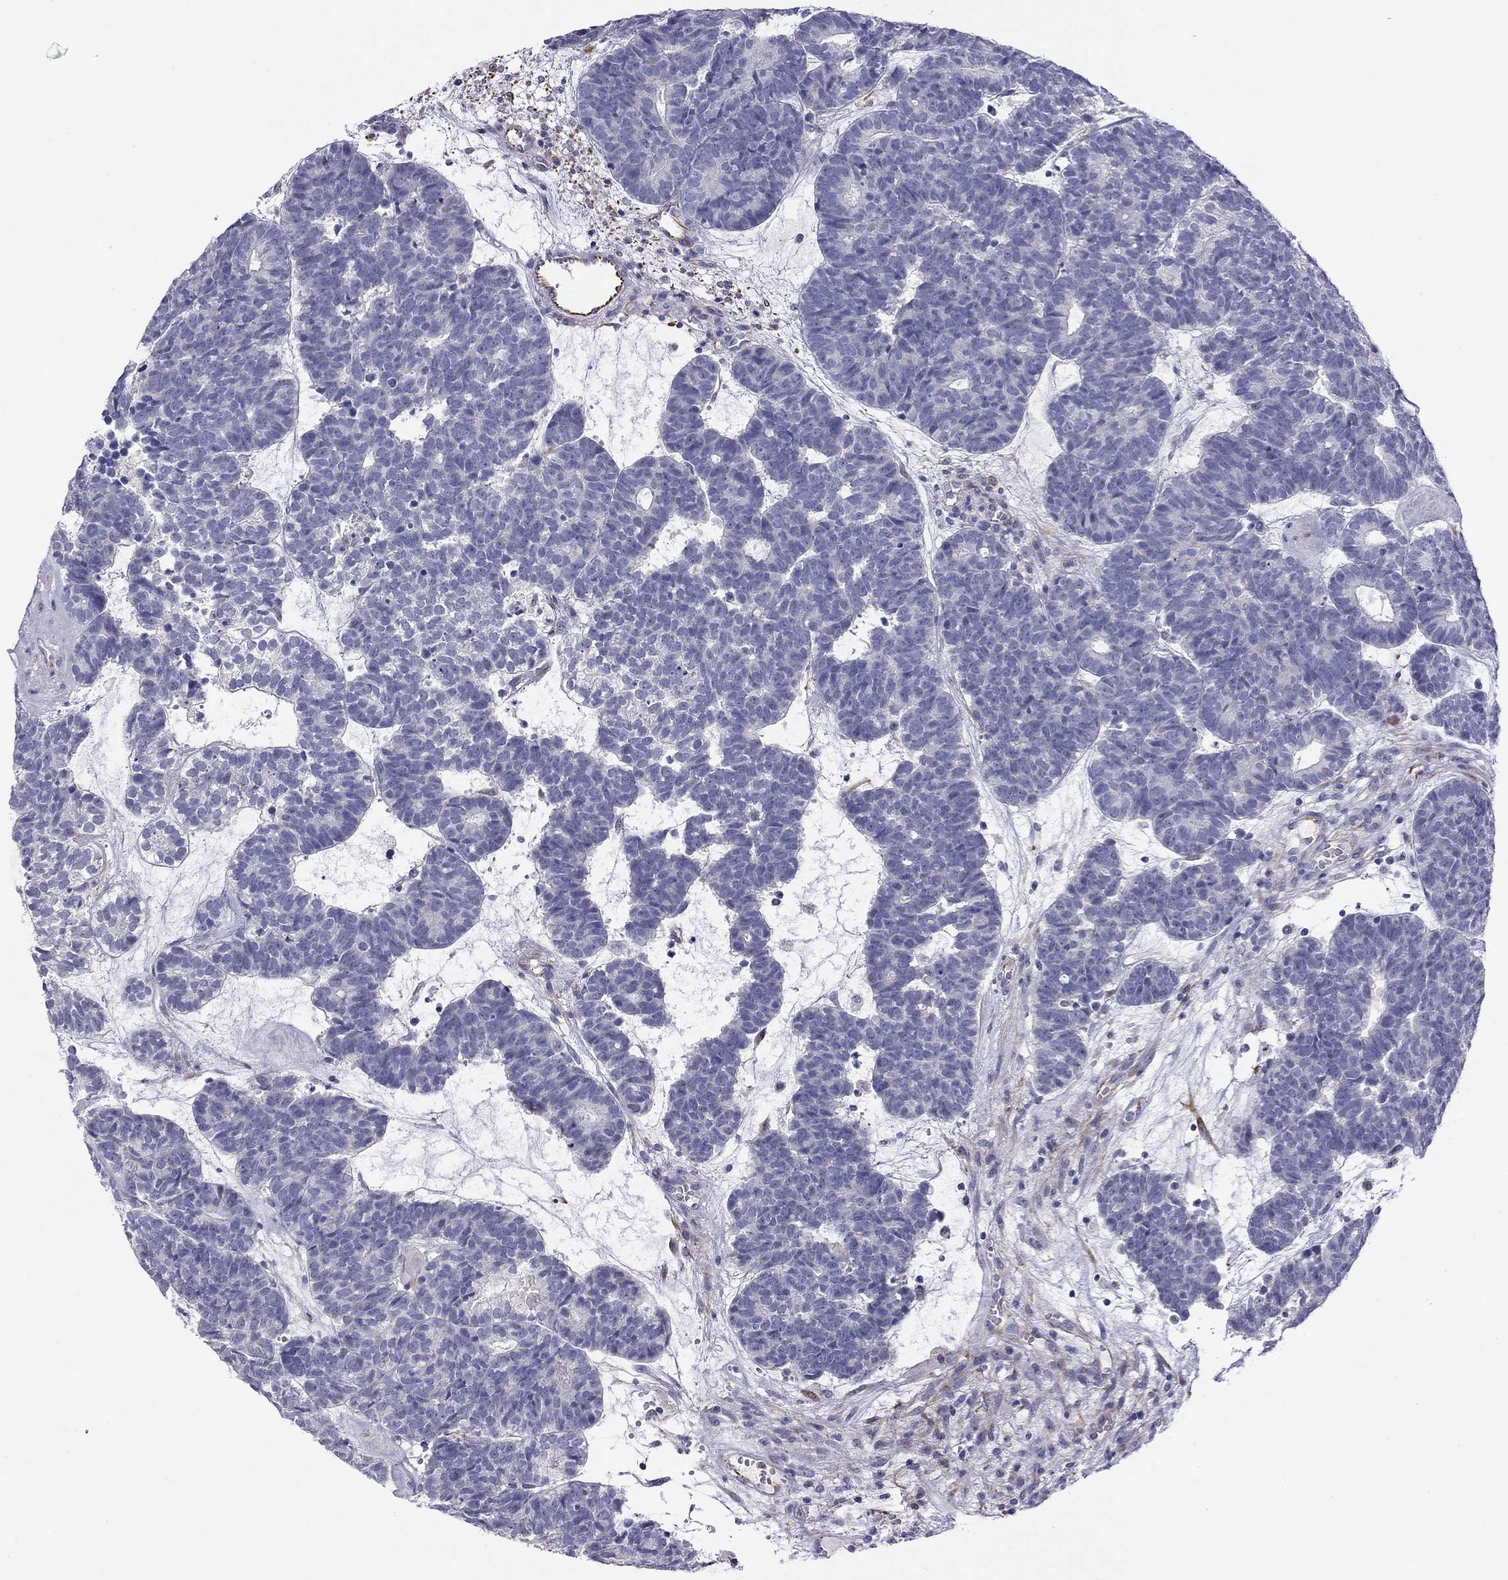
{"staining": {"intensity": "negative", "quantity": "none", "location": "none"}, "tissue": "head and neck cancer", "cell_type": "Tumor cells", "image_type": "cancer", "snomed": [{"axis": "morphology", "description": "Adenocarcinoma, NOS"}, {"axis": "topography", "description": "Head-Neck"}], "caption": "Immunohistochemical staining of adenocarcinoma (head and neck) displays no significant expression in tumor cells.", "gene": "RTL1", "patient": {"sex": "female", "age": 81}}